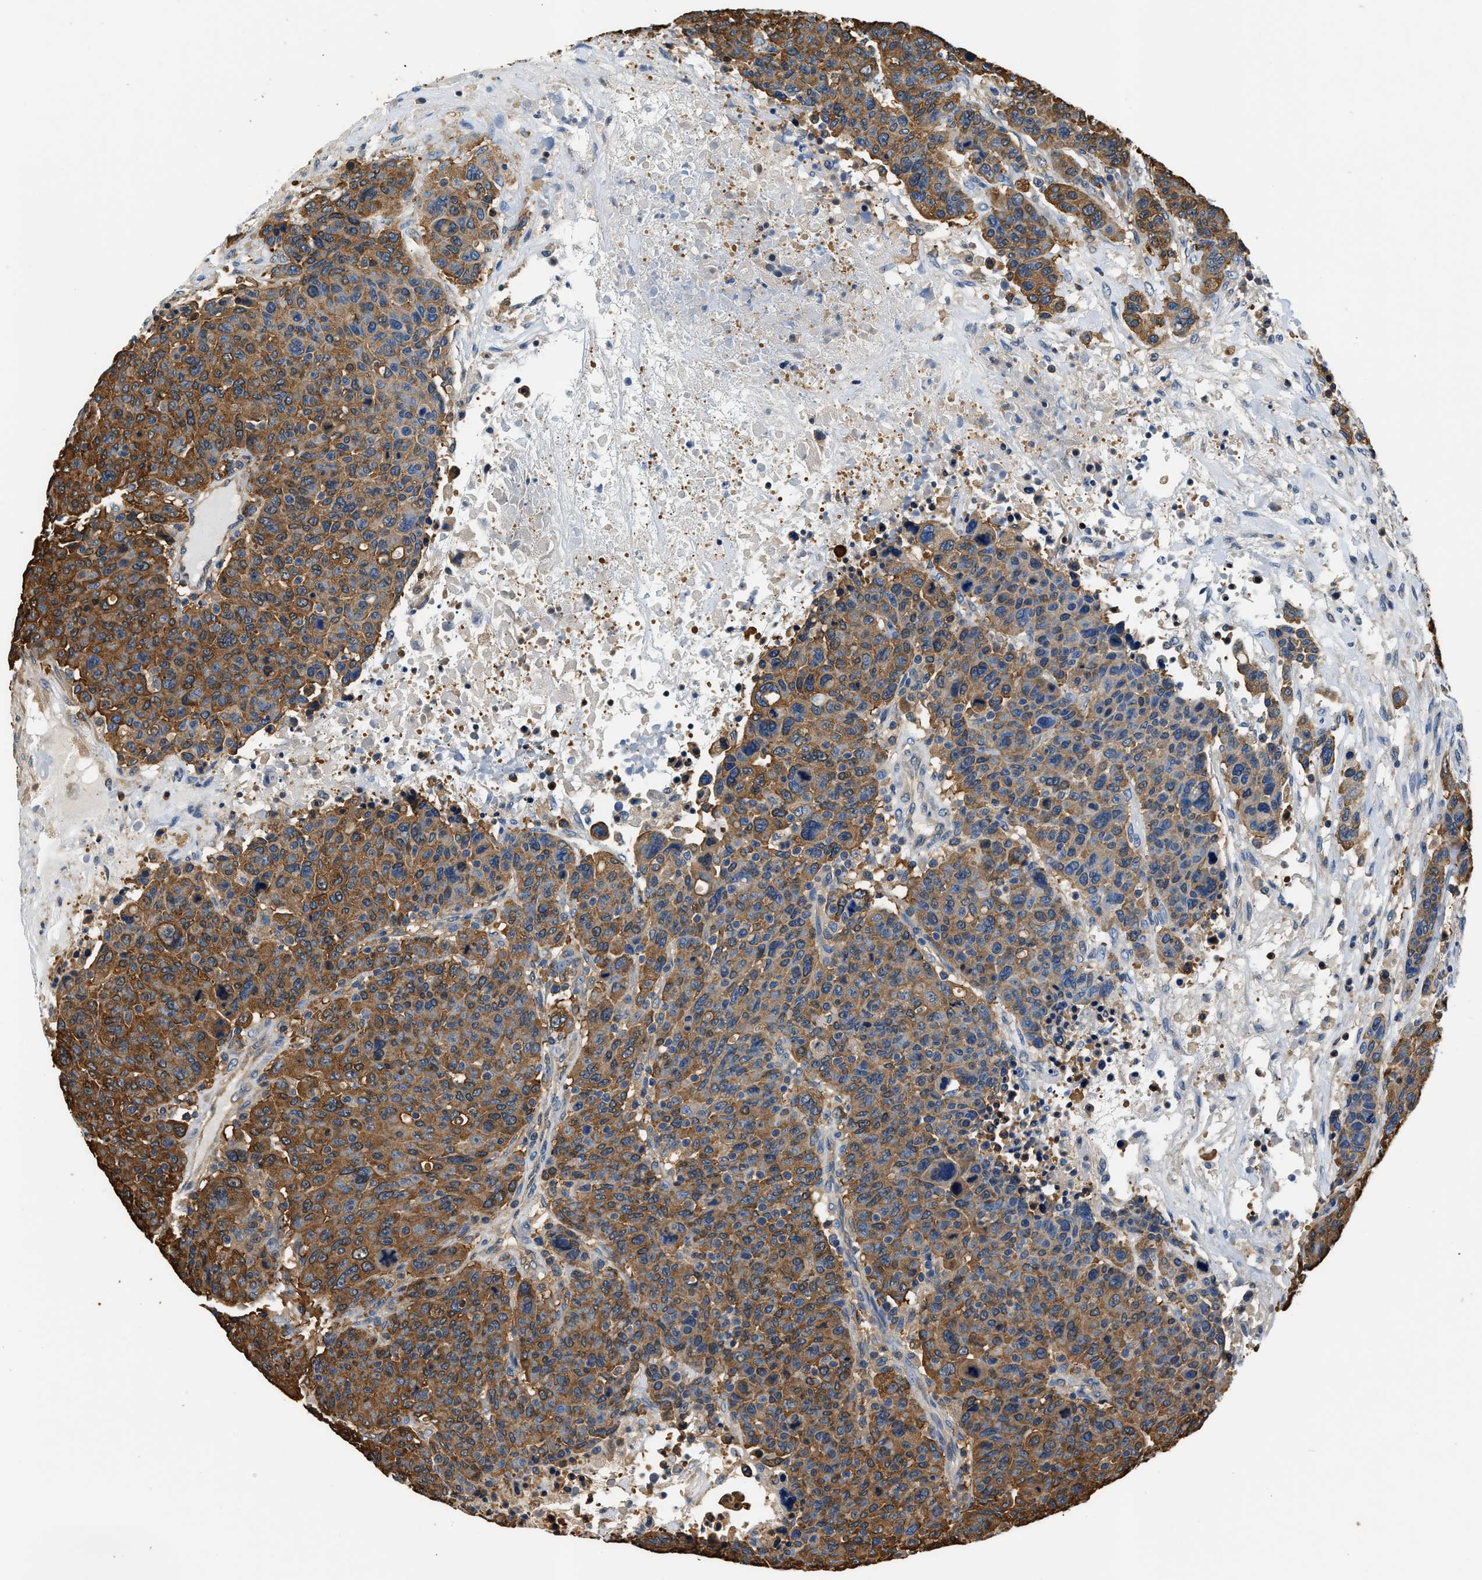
{"staining": {"intensity": "strong", "quantity": "25%-75%", "location": "cytoplasmic/membranous"}, "tissue": "breast cancer", "cell_type": "Tumor cells", "image_type": "cancer", "snomed": [{"axis": "morphology", "description": "Duct carcinoma"}, {"axis": "topography", "description": "Breast"}], "caption": "The micrograph exhibits immunohistochemical staining of breast cancer (invasive ductal carcinoma). There is strong cytoplasmic/membranous positivity is present in about 25%-75% of tumor cells. (Stains: DAB in brown, nuclei in blue, Microscopy: brightfield microscopy at high magnification).", "gene": "PPP2R1B", "patient": {"sex": "female", "age": 37}}